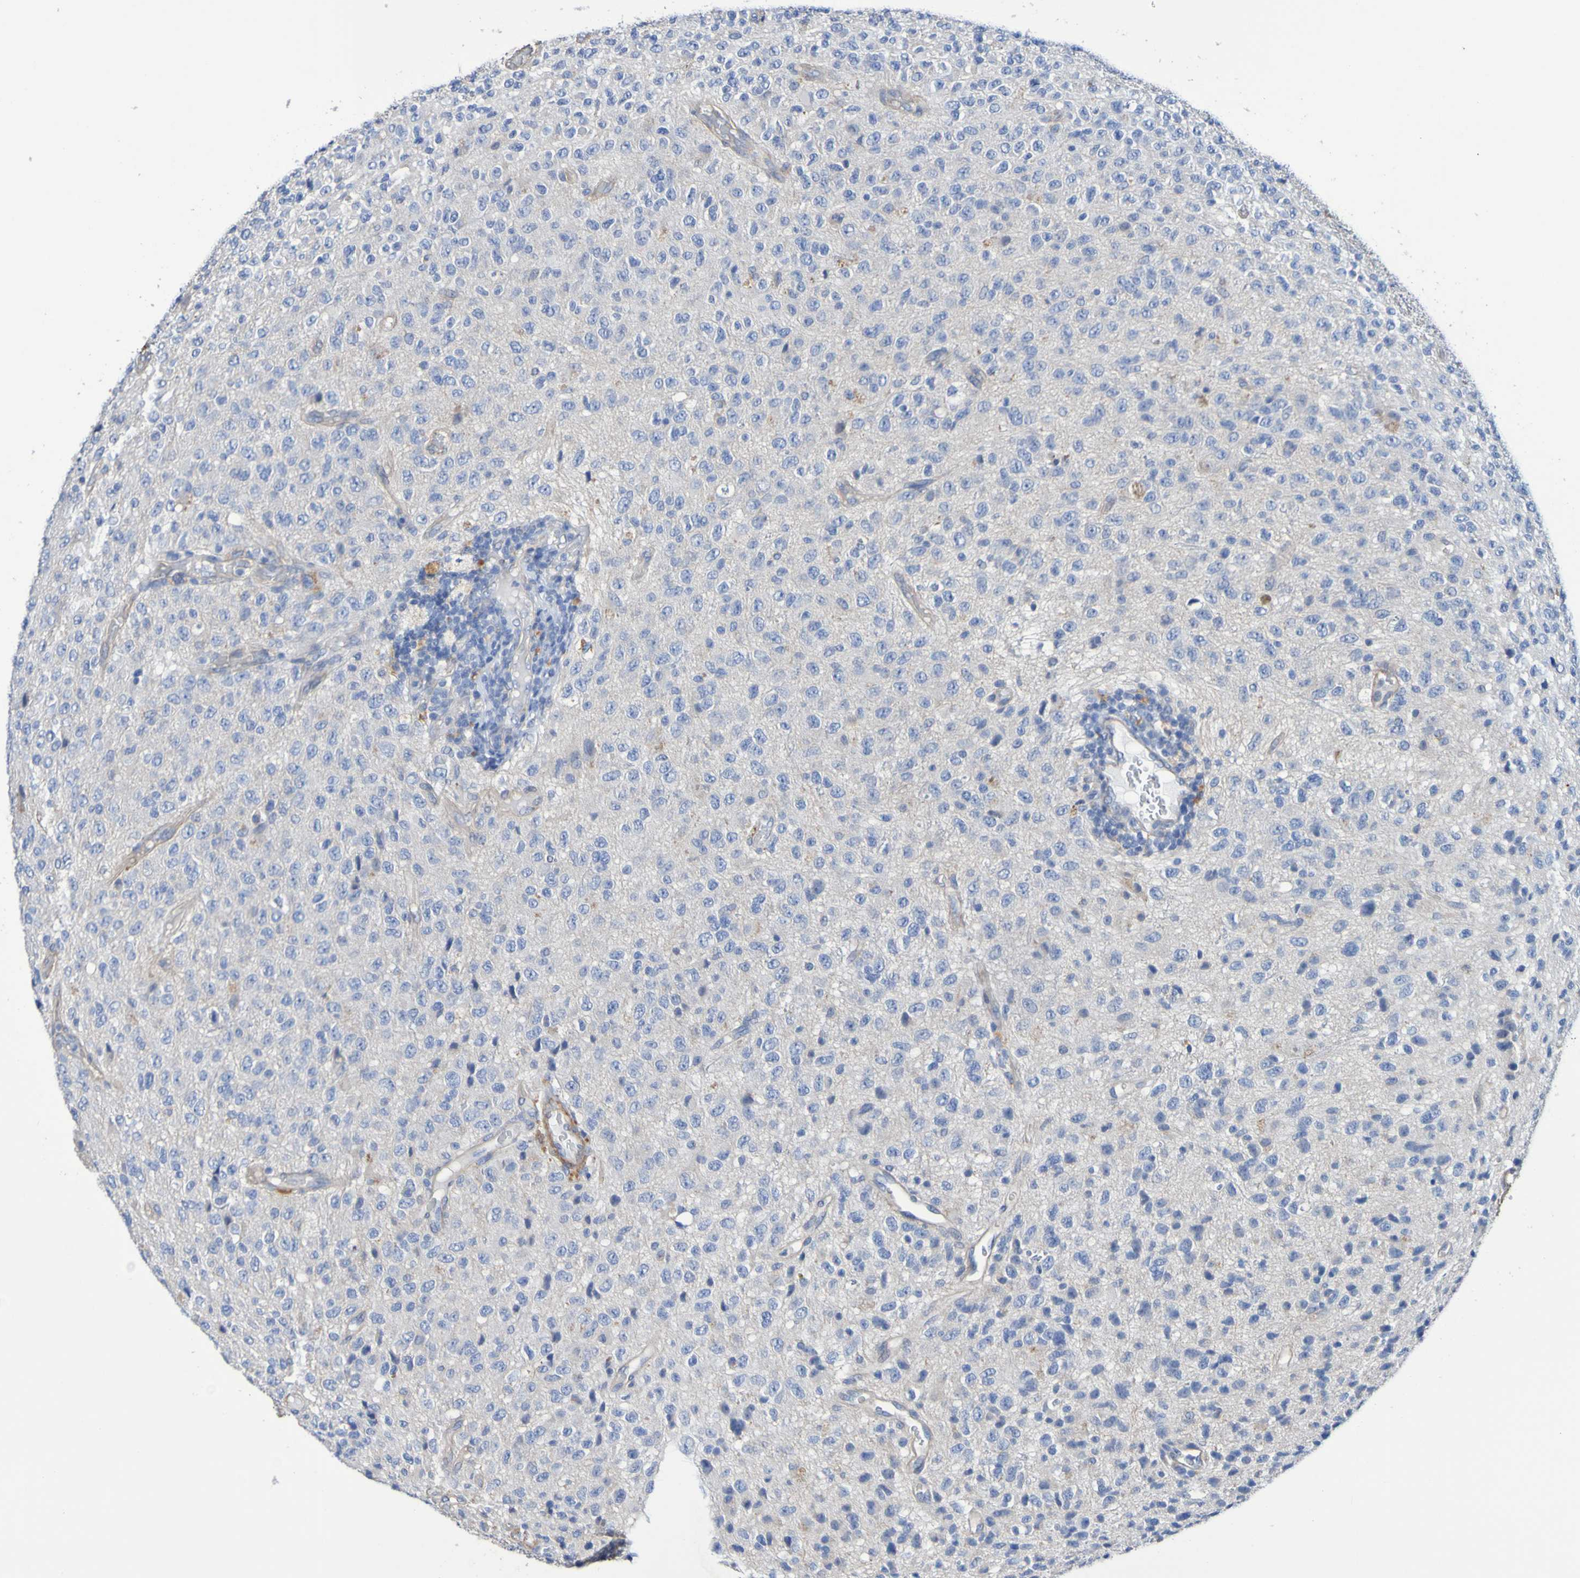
{"staining": {"intensity": "negative", "quantity": "none", "location": "none"}, "tissue": "glioma", "cell_type": "Tumor cells", "image_type": "cancer", "snomed": [{"axis": "morphology", "description": "Glioma, malignant, High grade"}, {"axis": "topography", "description": "pancreas cauda"}], "caption": "IHC histopathology image of human glioma stained for a protein (brown), which displays no positivity in tumor cells. (DAB (3,3'-diaminobenzidine) IHC, high magnification).", "gene": "SRPRB", "patient": {"sex": "male", "age": 60}}